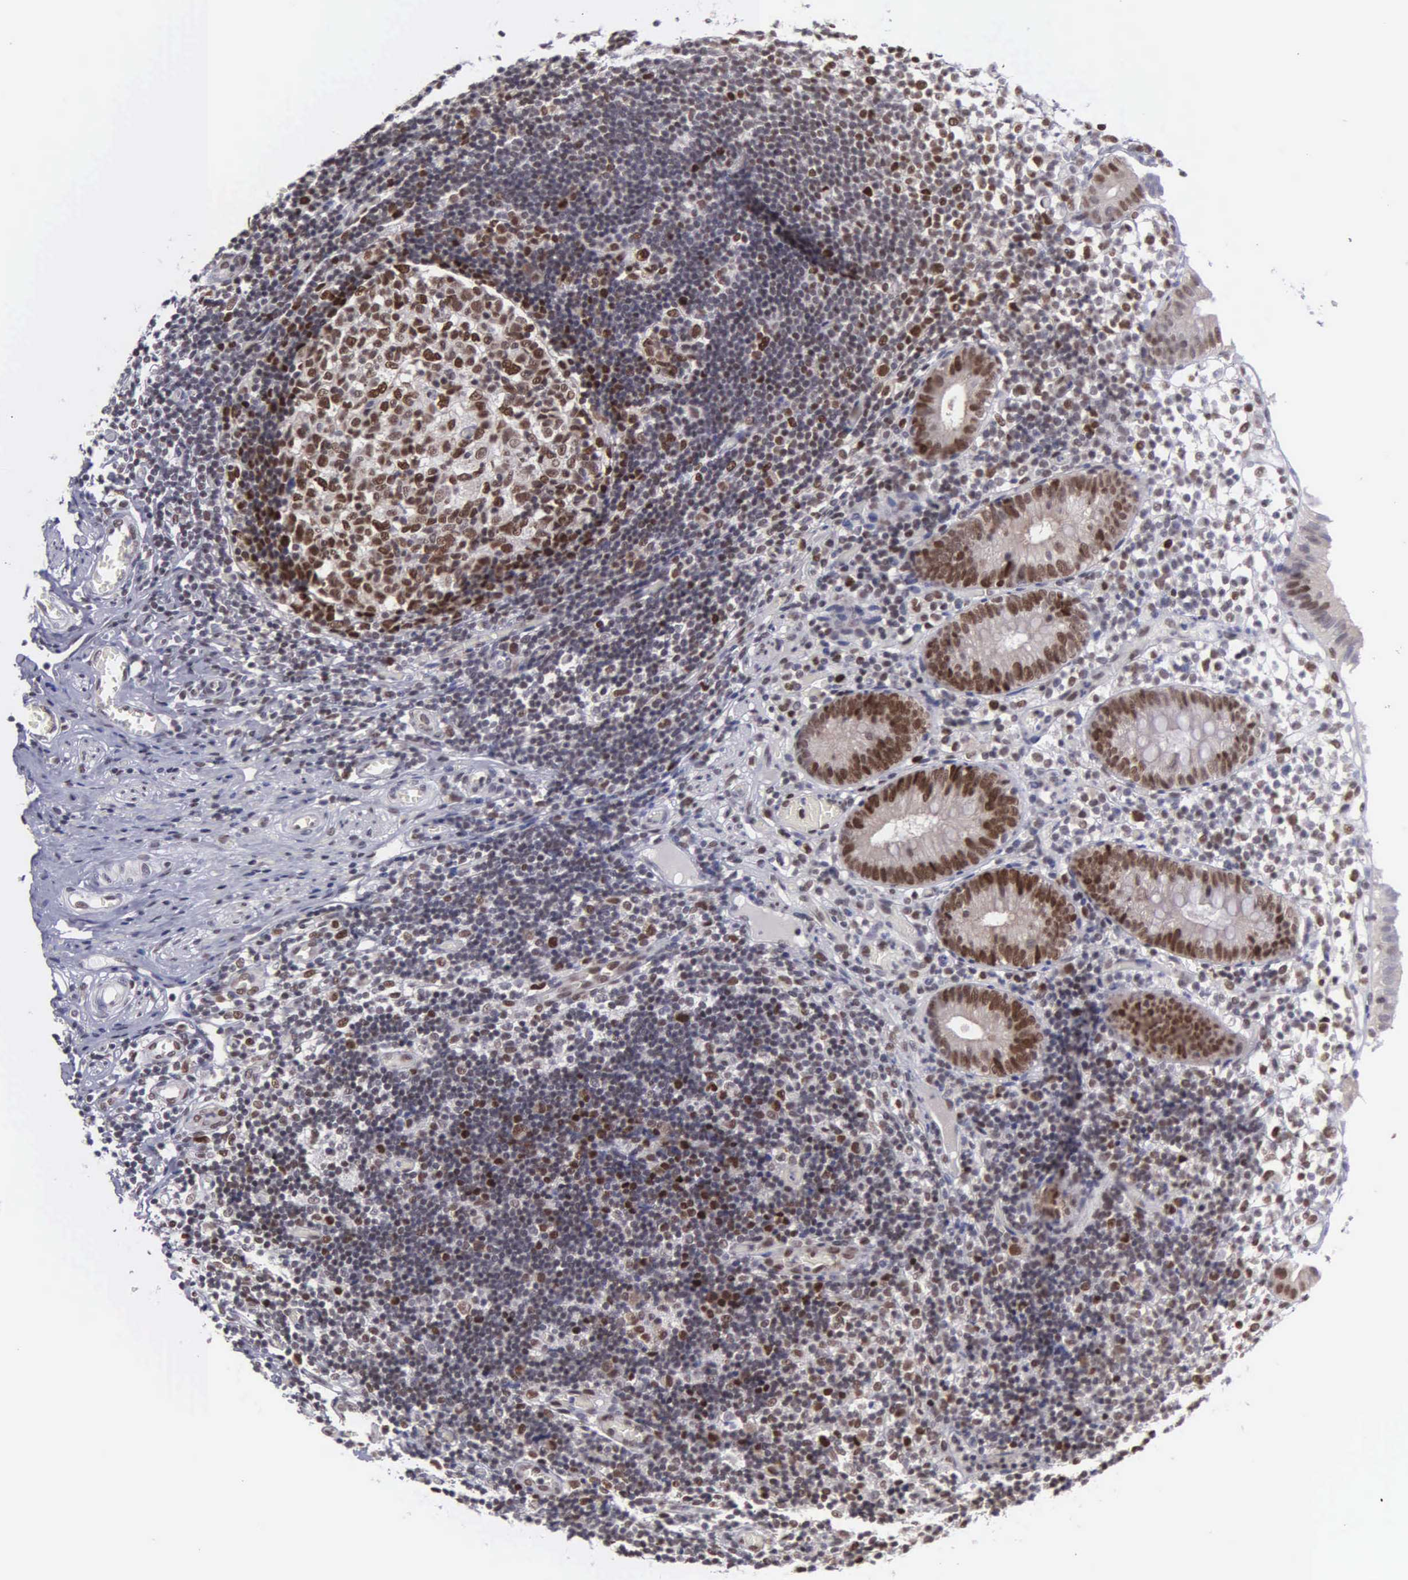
{"staining": {"intensity": "strong", "quantity": ">75%", "location": "nuclear"}, "tissue": "appendix", "cell_type": "Glandular cells", "image_type": "normal", "snomed": [{"axis": "morphology", "description": "Normal tissue, NOS"}, {"axis": "topography", "description": "Appendix"}], "caption": "Appendix stained for a protein (brown) demonstrates strong nuclear positive expression in approximately >75% of glandular cells.", "gene": "UBR7", "patient": {"sex": "male", "age": 25}}